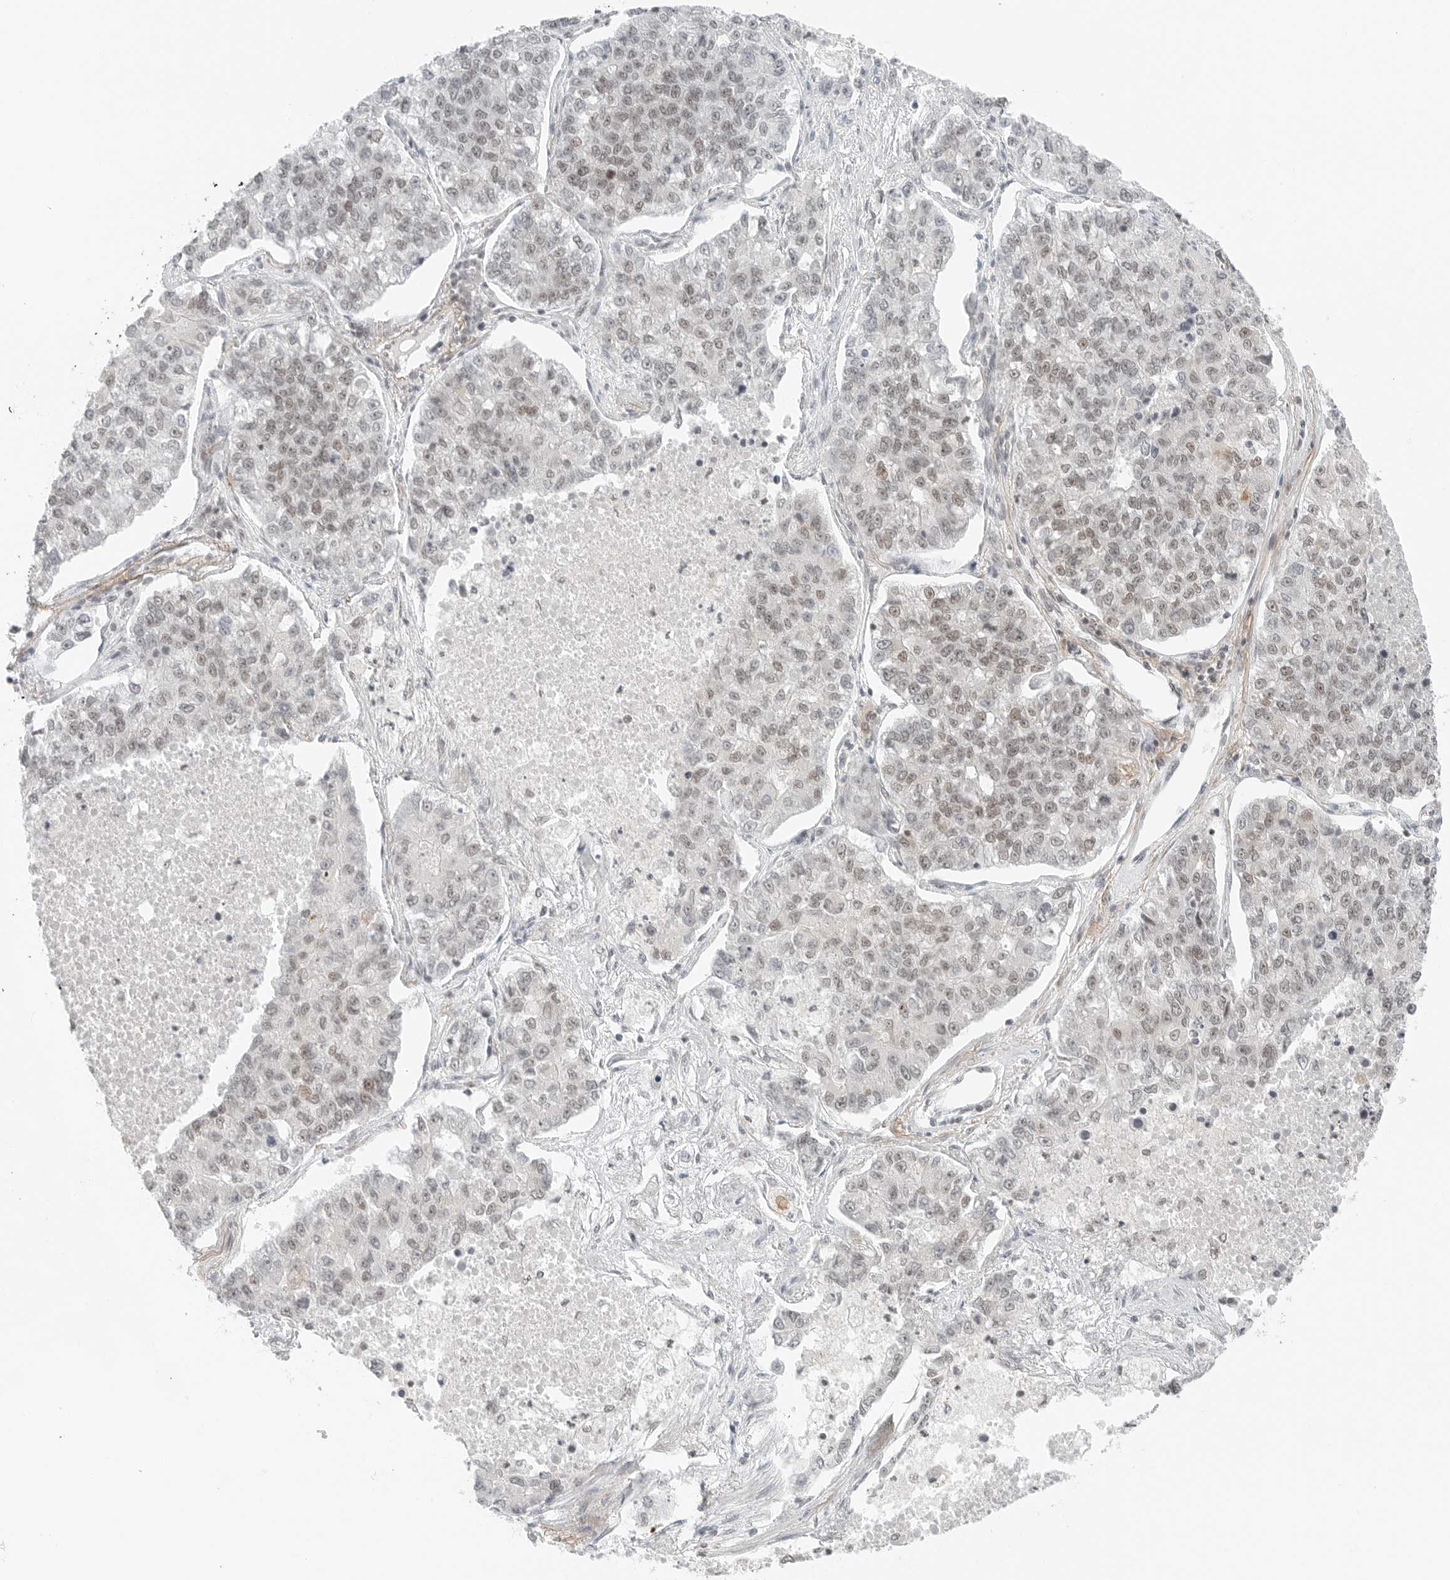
{"staining": {"intensity": "weak", "quantity": "25%-75%", "location": "nuclear"}, "tissue": "lung cancer", "cell_type": "Tumor cells", "image_type": "cancer", "snomed": [{"axis": "morphology", "description": "Adenocarcinoma, NOS"}, {"axis": "topography", "description": "Lung"}], "caption": "Lung cancer (adenocarcinoma) tissue exhibits weak nuclear positivity in approximately 25%-75% of tumor cells The staining was performed using DAB, with brown indicating positive protein expression. Nuclei are stained blue with hematoxylin.", "gene": "CRTC2", "patient": {"sex": "male", "age": 49}}